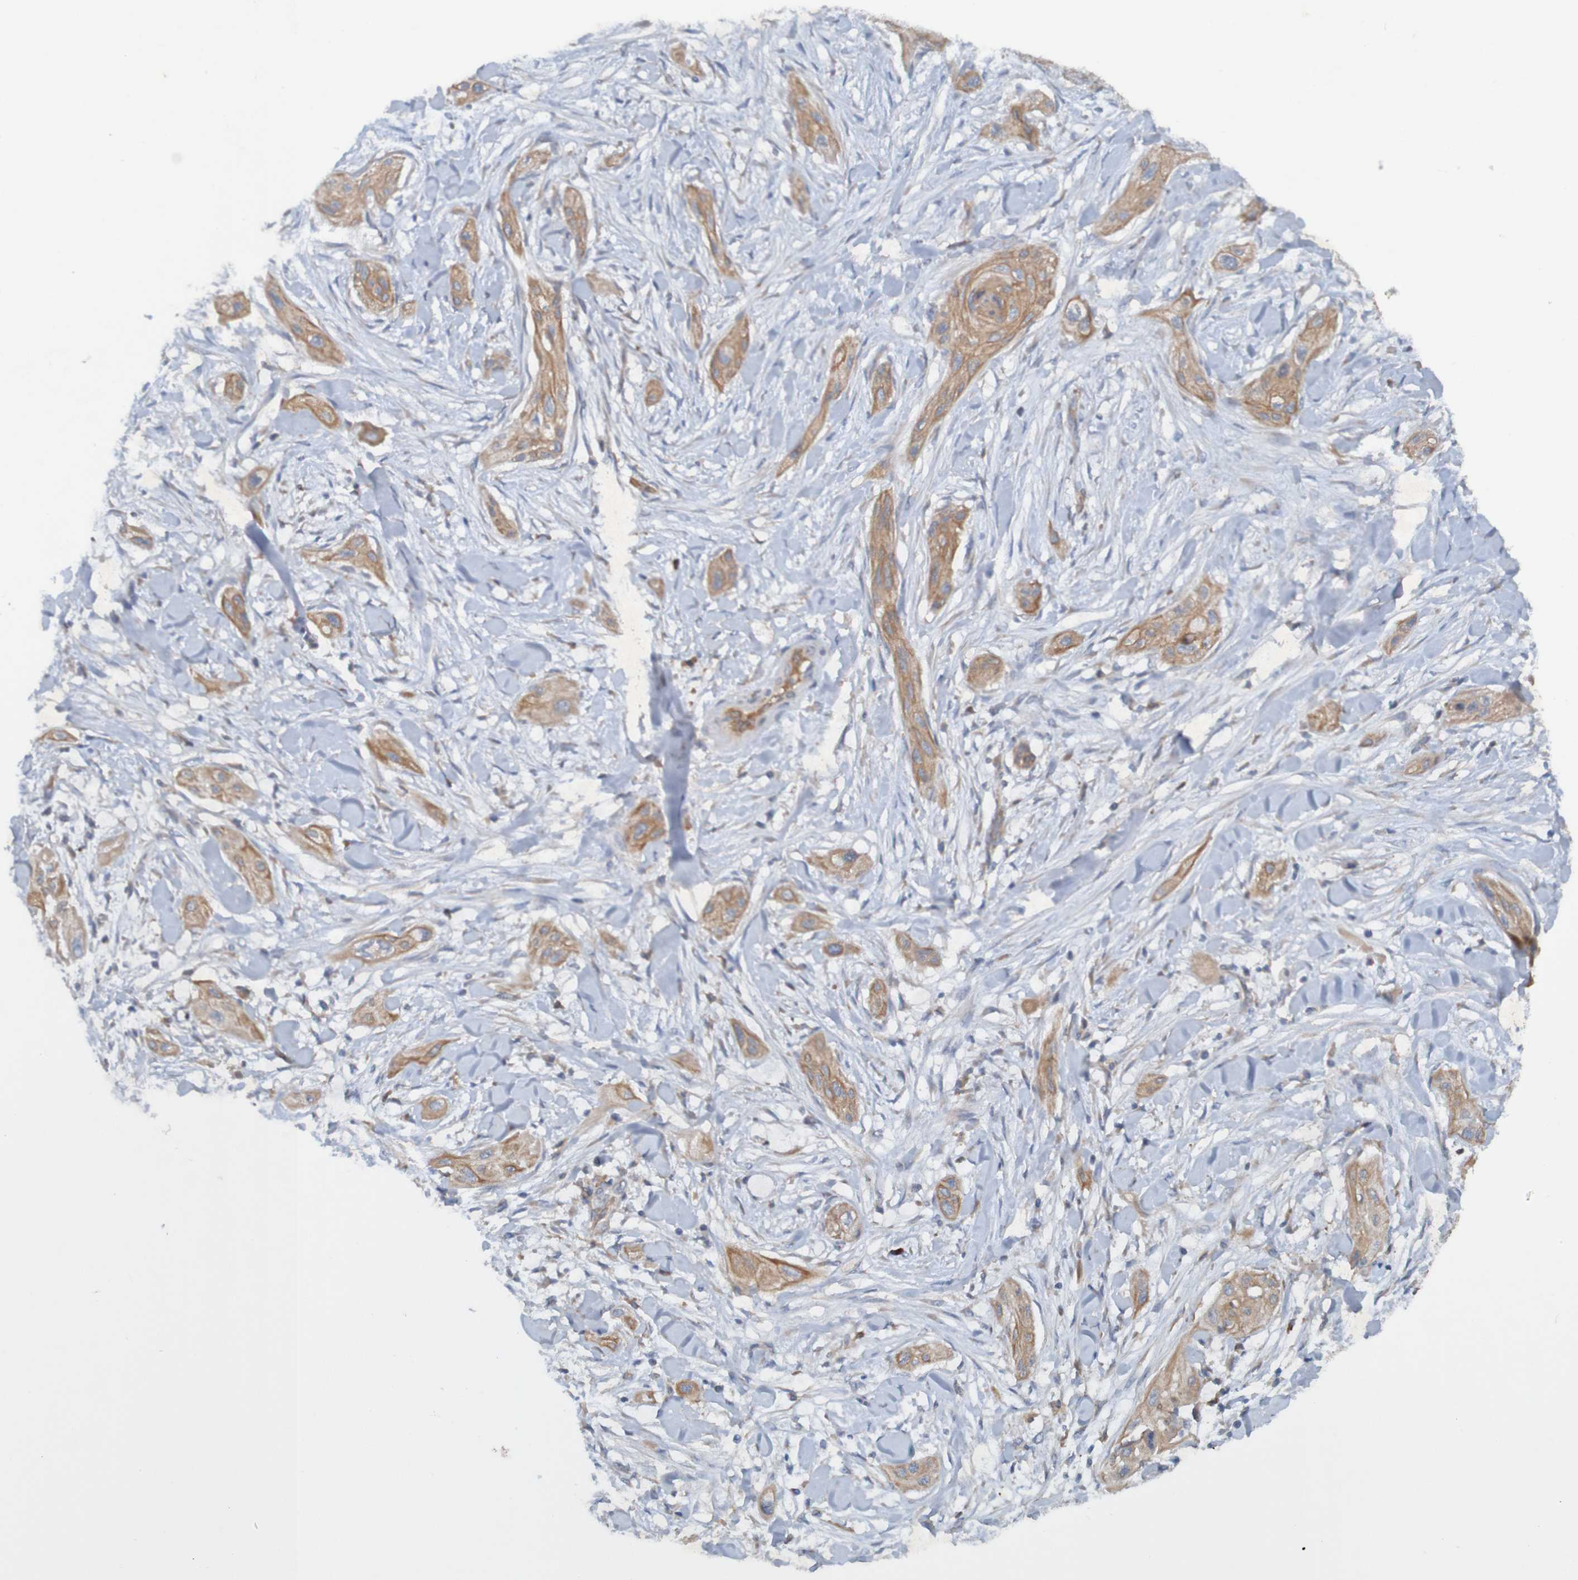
{"staining": {"intensity": "moderate", "quantity": ">75%", "location": "cytoplasmic/membranous"}, "tissue": "lung cancer", "cell_type": "Tumor cells", "image_type": "cancer", "snomed": [{"axis": "morphology", "description": "Squamous cell carcinoma, NOS"}, {"axis": "topography", "description": "Lung"}], "caption": "Immunohistochemical staining of squamous cell carcinoma (lung) shows medium levels of moderate cytoplasmic/membranous protein expression in approximately >75% of tumor cells.", "gene": "DNAJC4", "patient": {"sex": "female", "age": 47}}